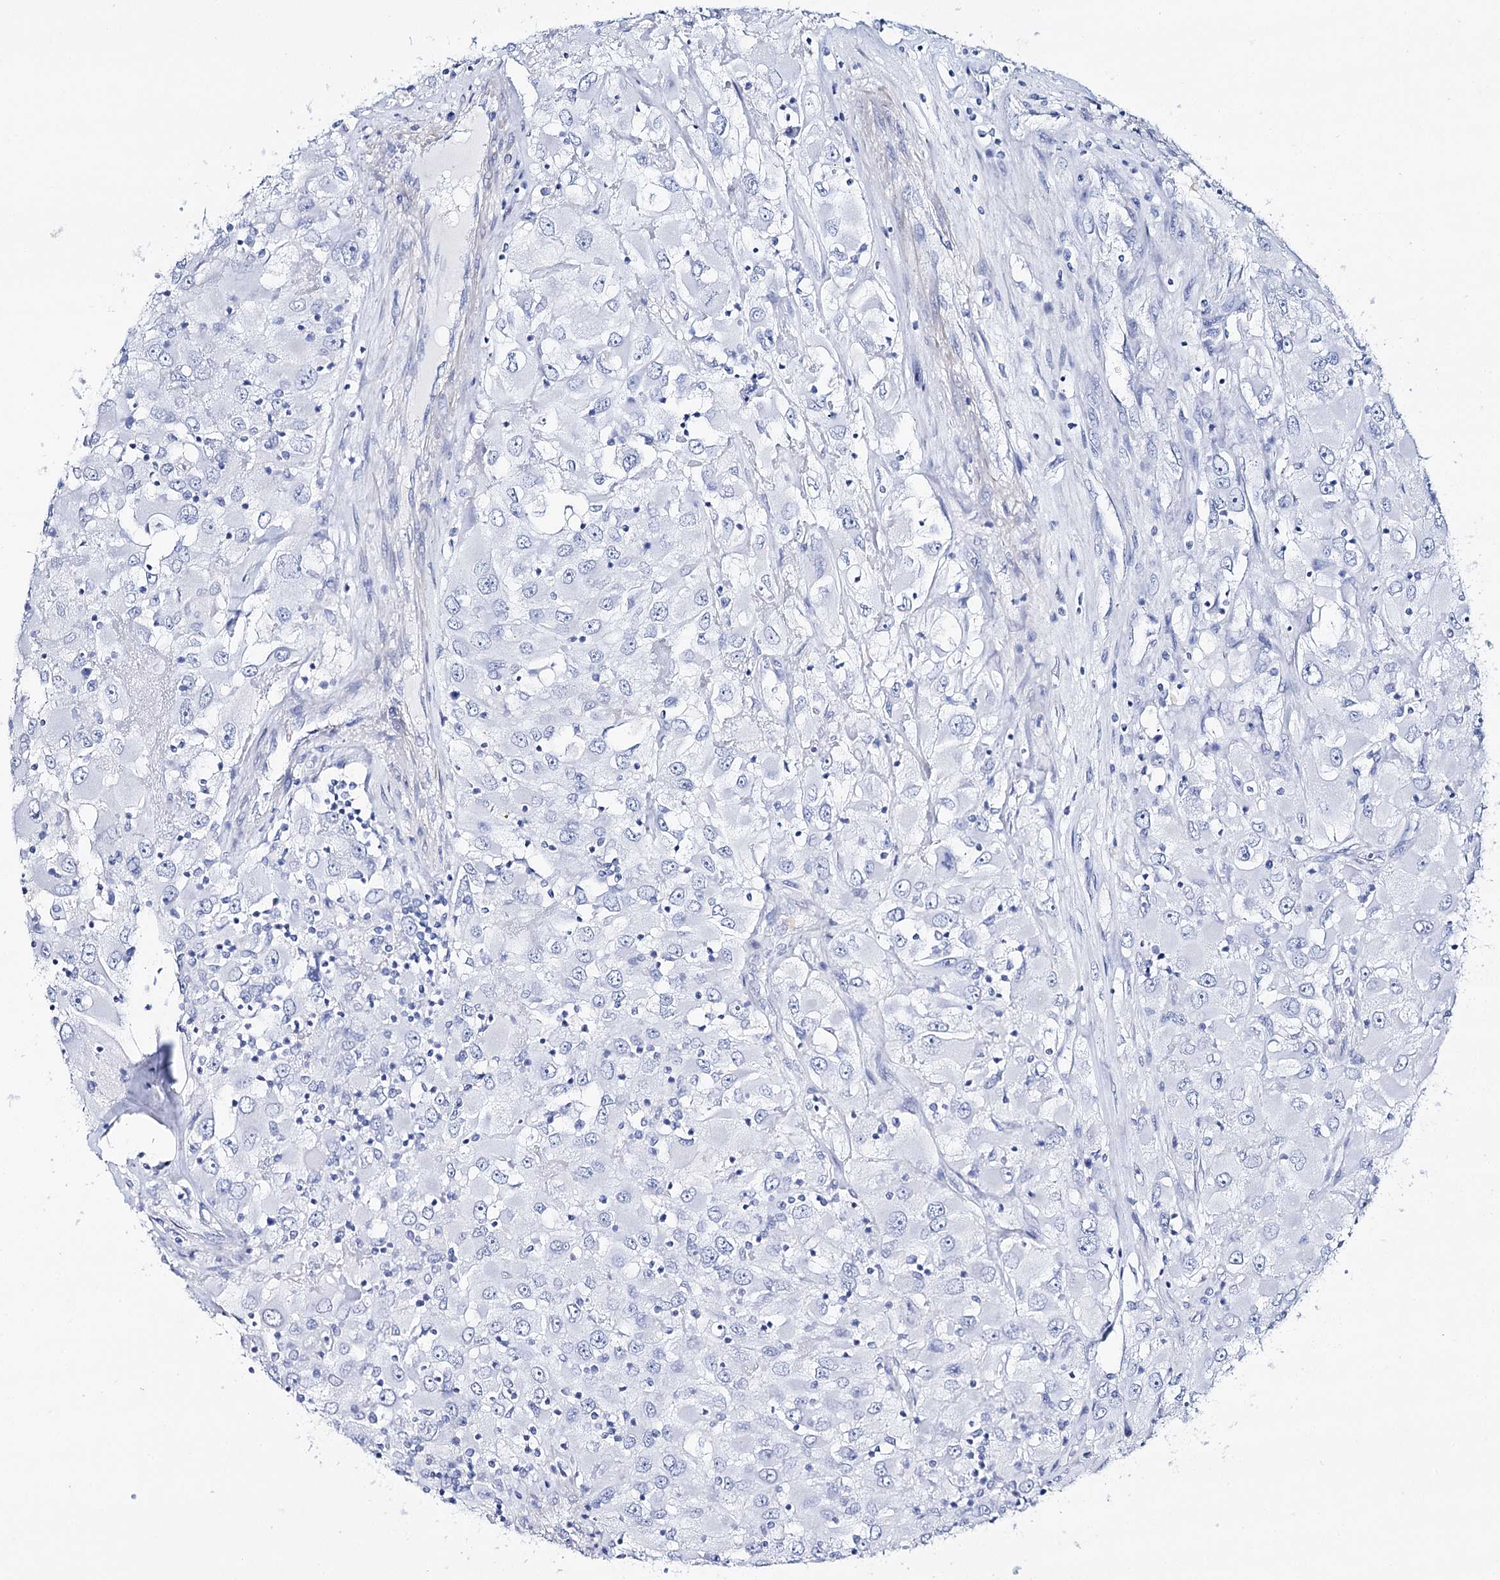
{"staining": {"intensity": "negative", "quantity": "none", "location": "none"}, "tissue": "renal cancer", "cell_type": "Tumor cells", "image_type": "cancer", "snomed": [{"axis": "morphology", "description": "Adenocarcinoma, NOS"}, {"axis": "topography", "description": "Kidney"}], "caption": "This is an immunohistochemistry histopathology image of renal cancer (adenocarcinoma). There is no expression in tumor cells.", "gene": "CSN3", "patient": {"sex": "female", "age": 52}}